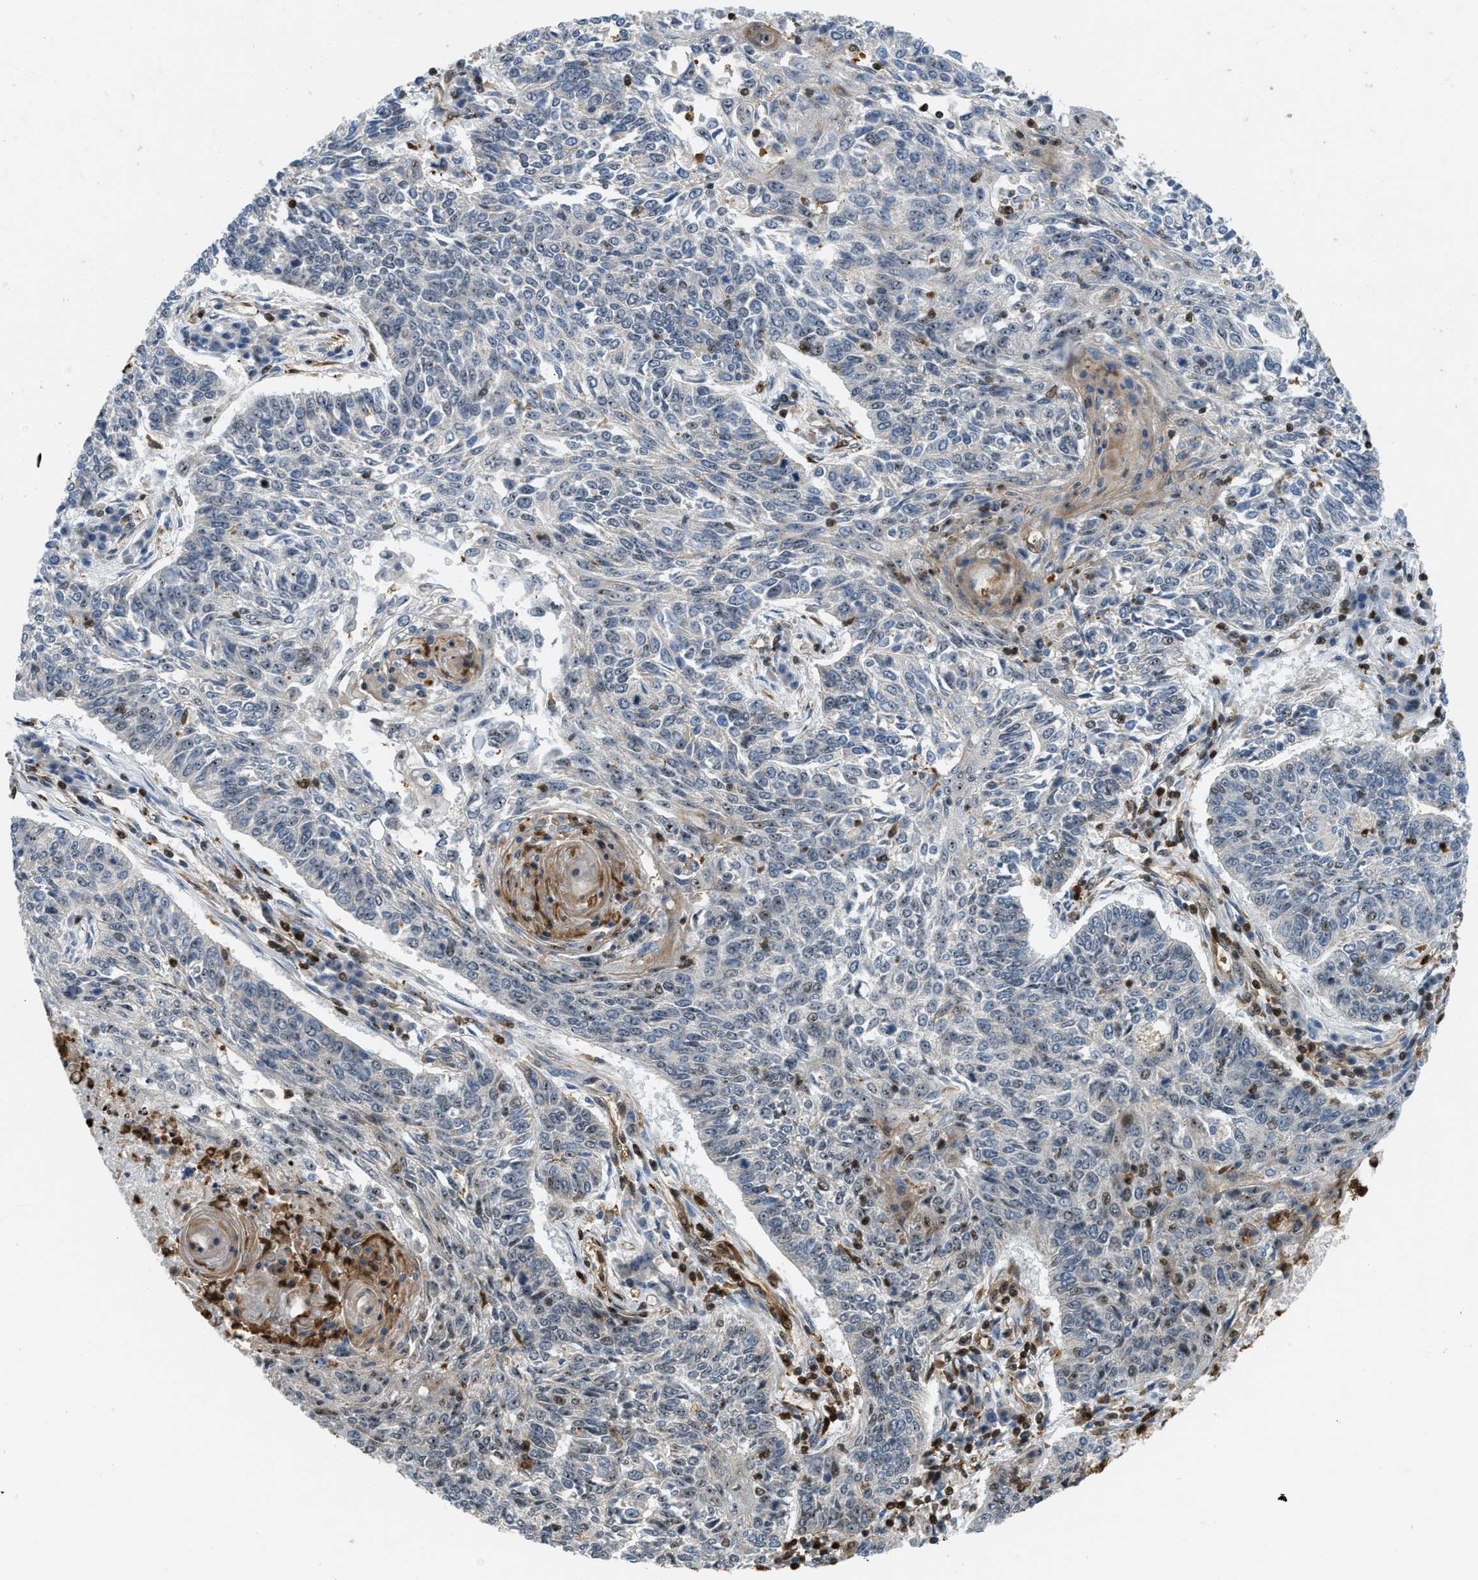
{"staining": {"intensity": "weak", "quantity": "<25%", "location": "nuclear"}, "tissue": "lung cancer", "cell_type": "Tumor cells", "image_type": "cancer", "snomed": [{"axis": "morphology", "description": "Normal tissue, NOS"}, {"axis": "morphology", "description": "Squamous cell carcinoma, NOS"}, {"axis": "topography", "description": "Cartilage tissue"}, {"axis": "topography", "description": "Bronchus"}, {"axis": "topography", "description": "Lung"}], "caption": "An immunohistochemistry micrograph of lung squamous cell carcinoma is shown. There is no staining in tumor cells of lung squamous cell carcinoma.", "gene": "E2F1", "patient": {"sex": "female", "age": 49}}